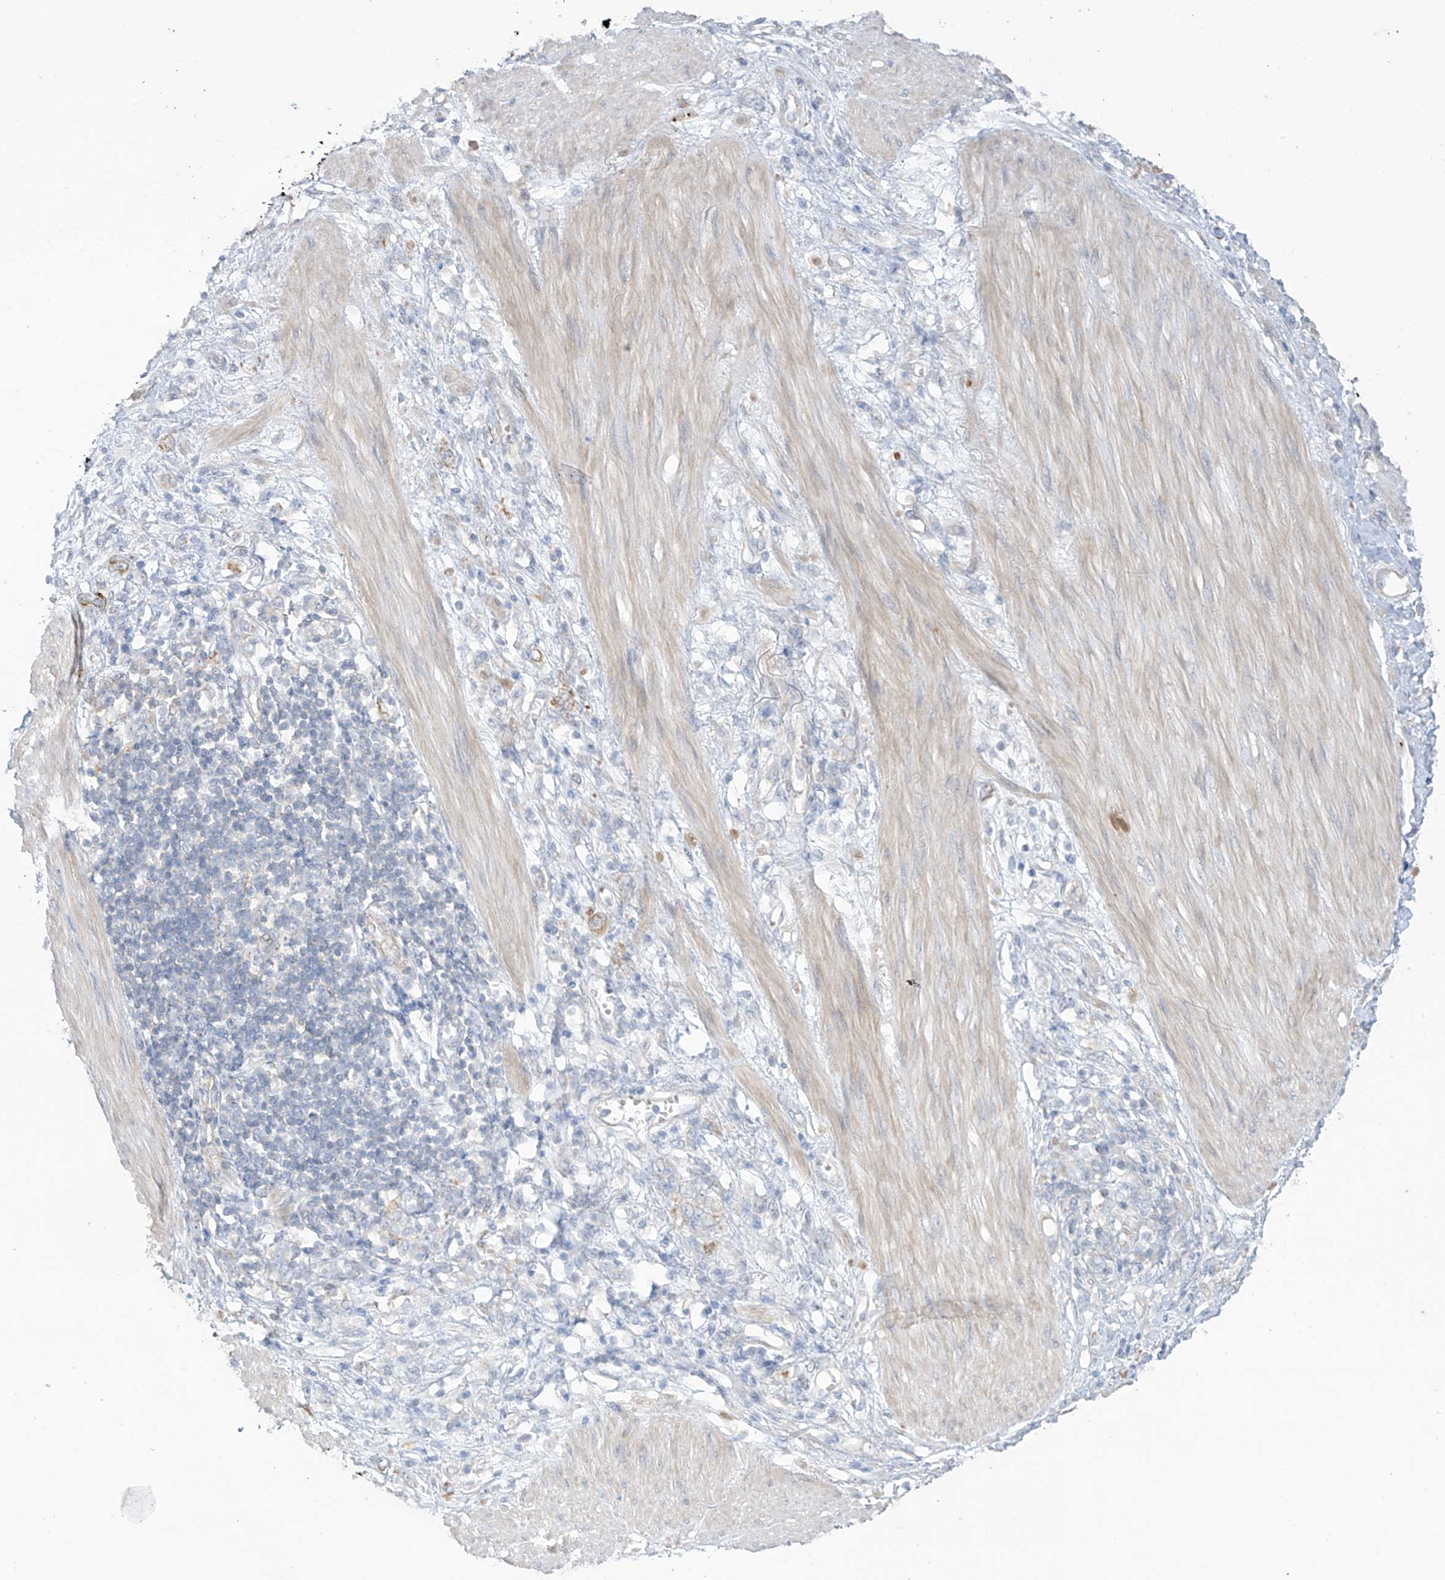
{"staining": {"intensity": "negative", "quantity": "none", "location": "none"}, "tissue": "stomach cancer", "cell_type": "Tumor cells", "image_type": "cancer", "snomed": [{"axis": "morphology", "description": "Adenocarcinoma, NOS"}, {"axis": "topography", "description": "Stomach"}], "caption": "Immunohistochemical staining of human stomach cancer (adenocarcinoma) reveals no significant positivity in tumor cells.", "gene": "EIPR1", "patient": {"sex": "female", "age": 76}}